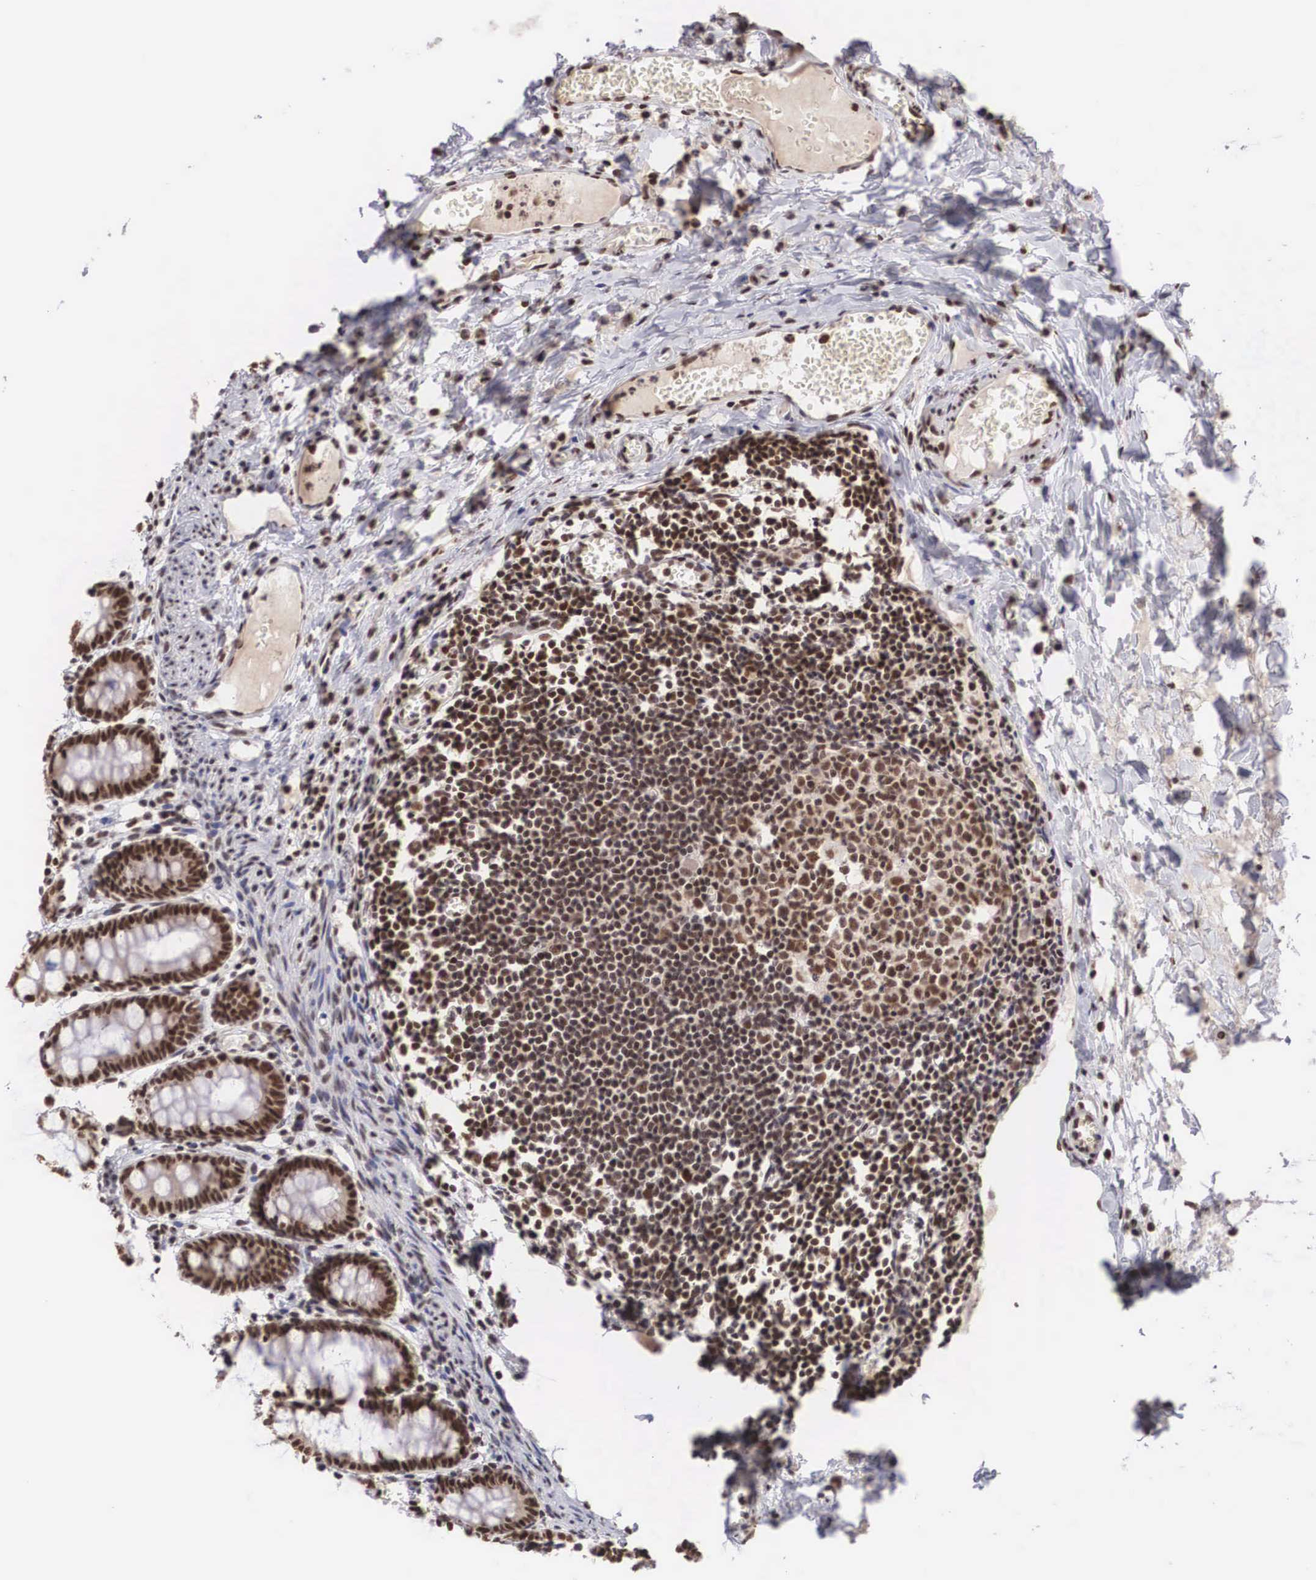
{"staining": {"intensity": "strong", "quantity": ">75%", "location": "nuclear"}, "tissue": "colon", "cell_type": "Endothelial cells", "image_type": "normal", "snomed": [{"axis": "morphology", "description": "Normal tissue, NOS"}, {"axis": "topography", "description": "Colon"}], "caption": "This image exhibits immunohistochemistry (IHC) staining of benign colon, with high strong nuclear staining in about >75% of endothelial cells.", "gene": "HTATSF1", "patient": {"sex": "male", "age": 1}}